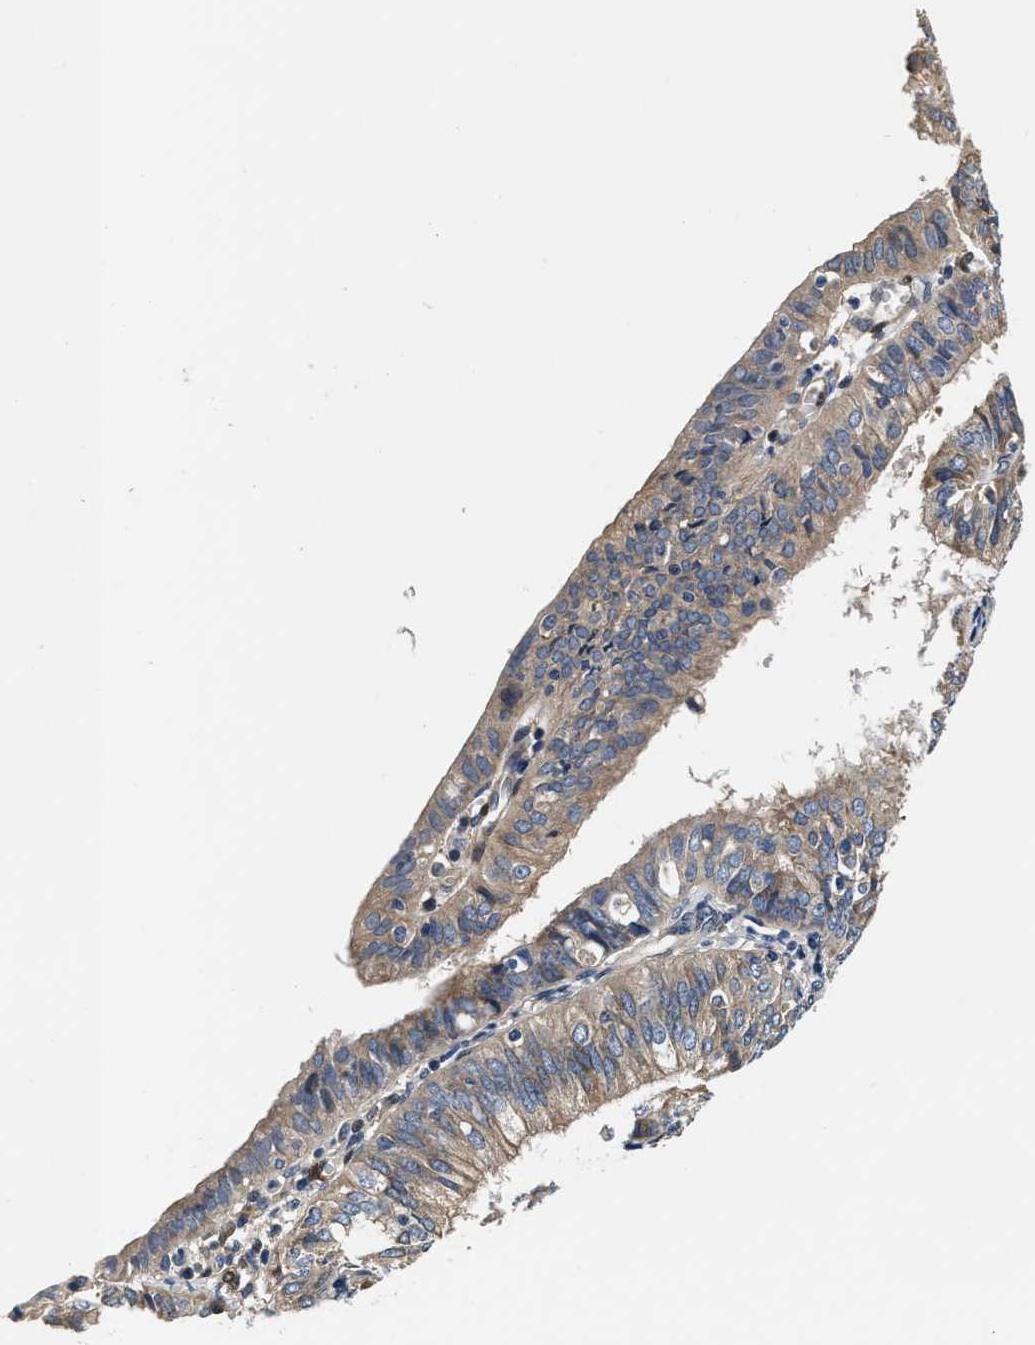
{"staining": {"intensity": "weak", "quantity": "25%-75%", "location": "cytoplasmic/membranous"}, "tissue": "endometrial cancer", "cell_type": "Tumor cells", "image_type": "cancer", "snomed": [{"axis": "morphology", "description": "Adenocarcinoma, NOS"}, {"axis": "topography", "description": "Endometrium"}], "caption": "The photomicrograph demonstrates a brown stain indicating the presence of a protein in the cytoplasmic/membranous of tumor cells in adenocarcinoma (endometrial). Nuclei are stained in blue.", "gene": "ANKIB1", "patient": {"sex": "female", "age": 58}}